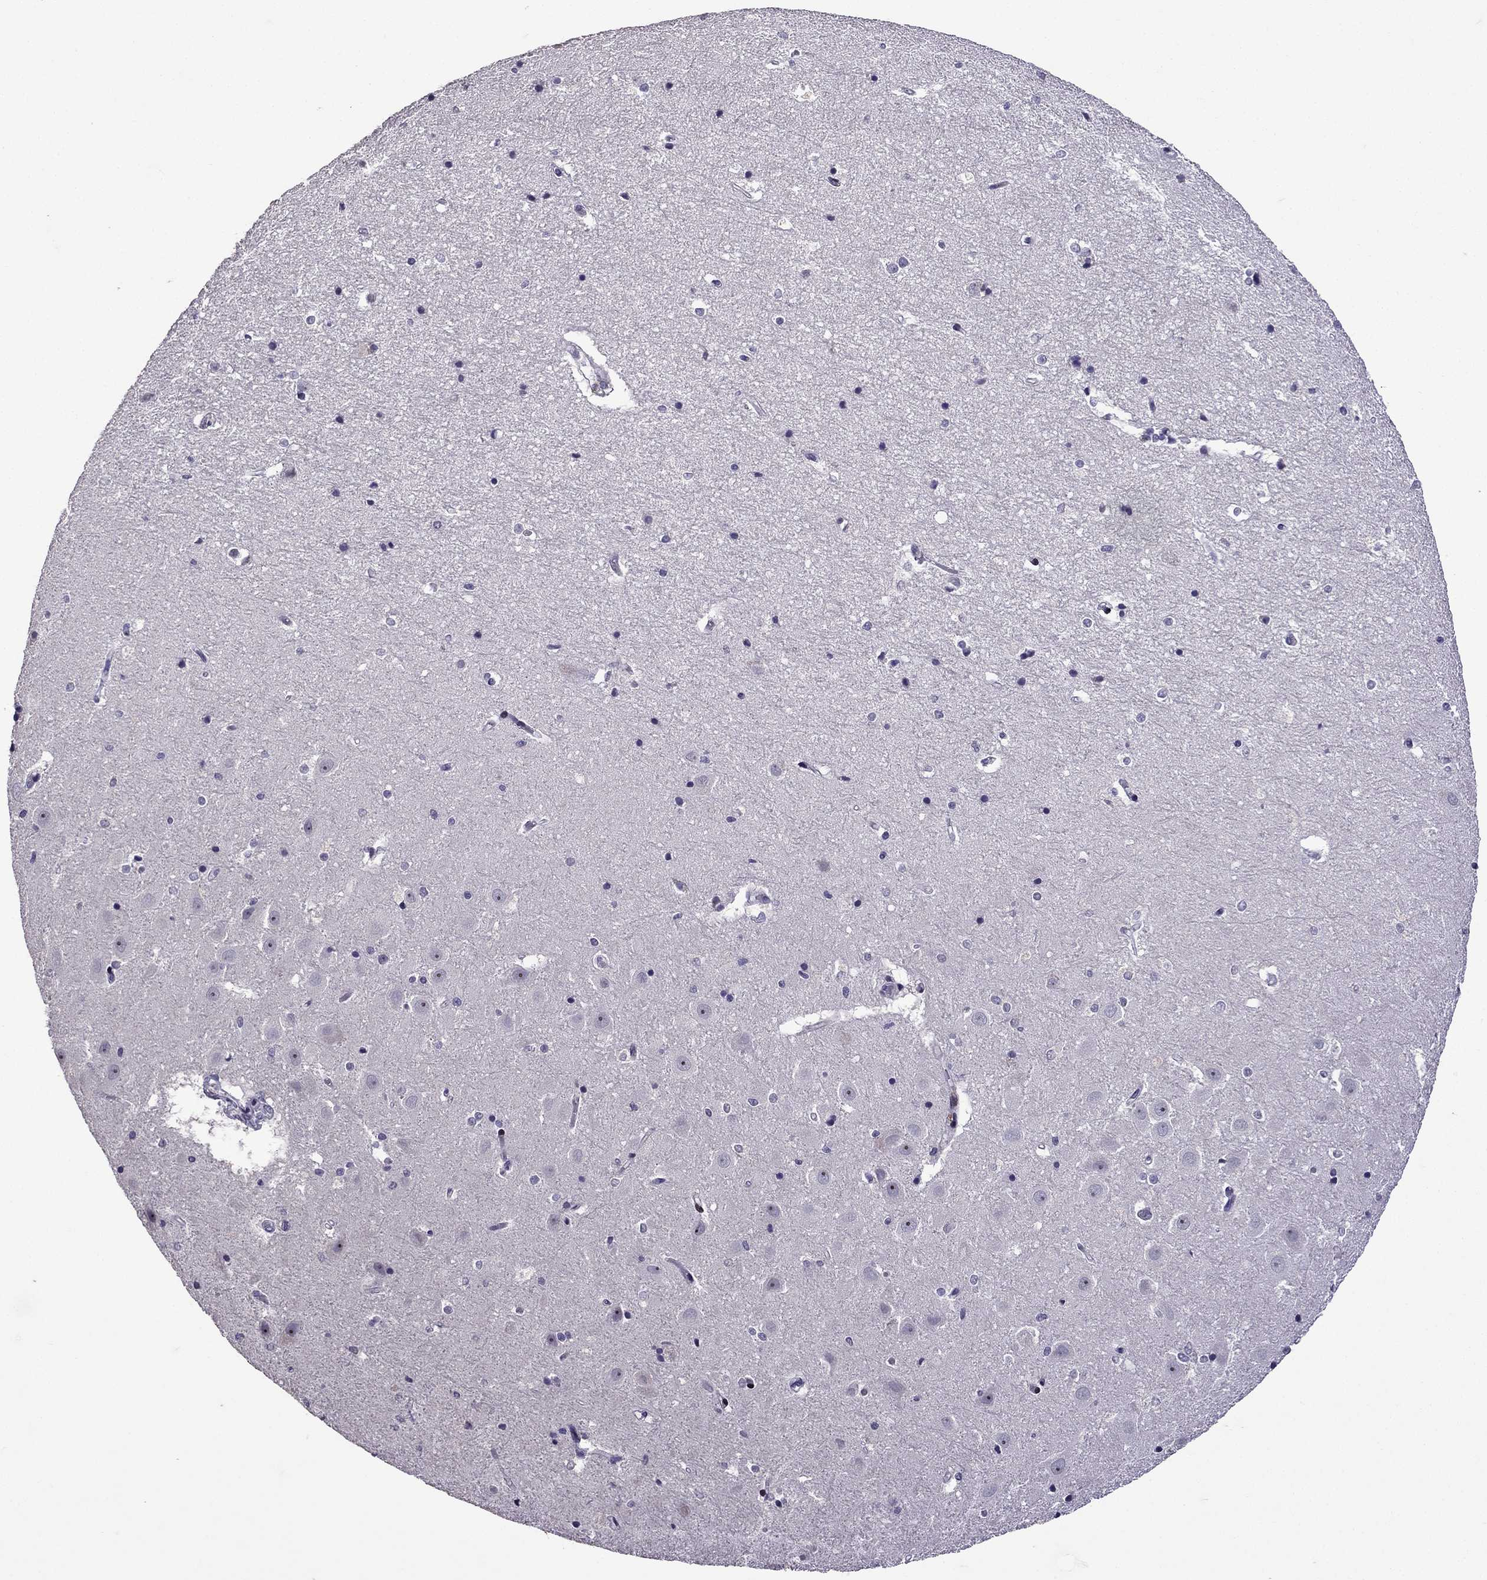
{"staining": {"intensity": "negative", "quantity": "none", "location": "none"}, "tissue": "hippocampus", "cell_type": "Glial cells", "image_type": "normal", "snomed": [{"axis": "morphology", "description": "Normal tissue, NOS"}, {"axis": "topography", "description": "Hippocampus"}], "caption": "An image of hippocampus stained for a protein displays no brown staining in glial cells. Nuclei are stained in blue.", "gene": "TTN", "patient": {"sex": "male", "age": 44}}